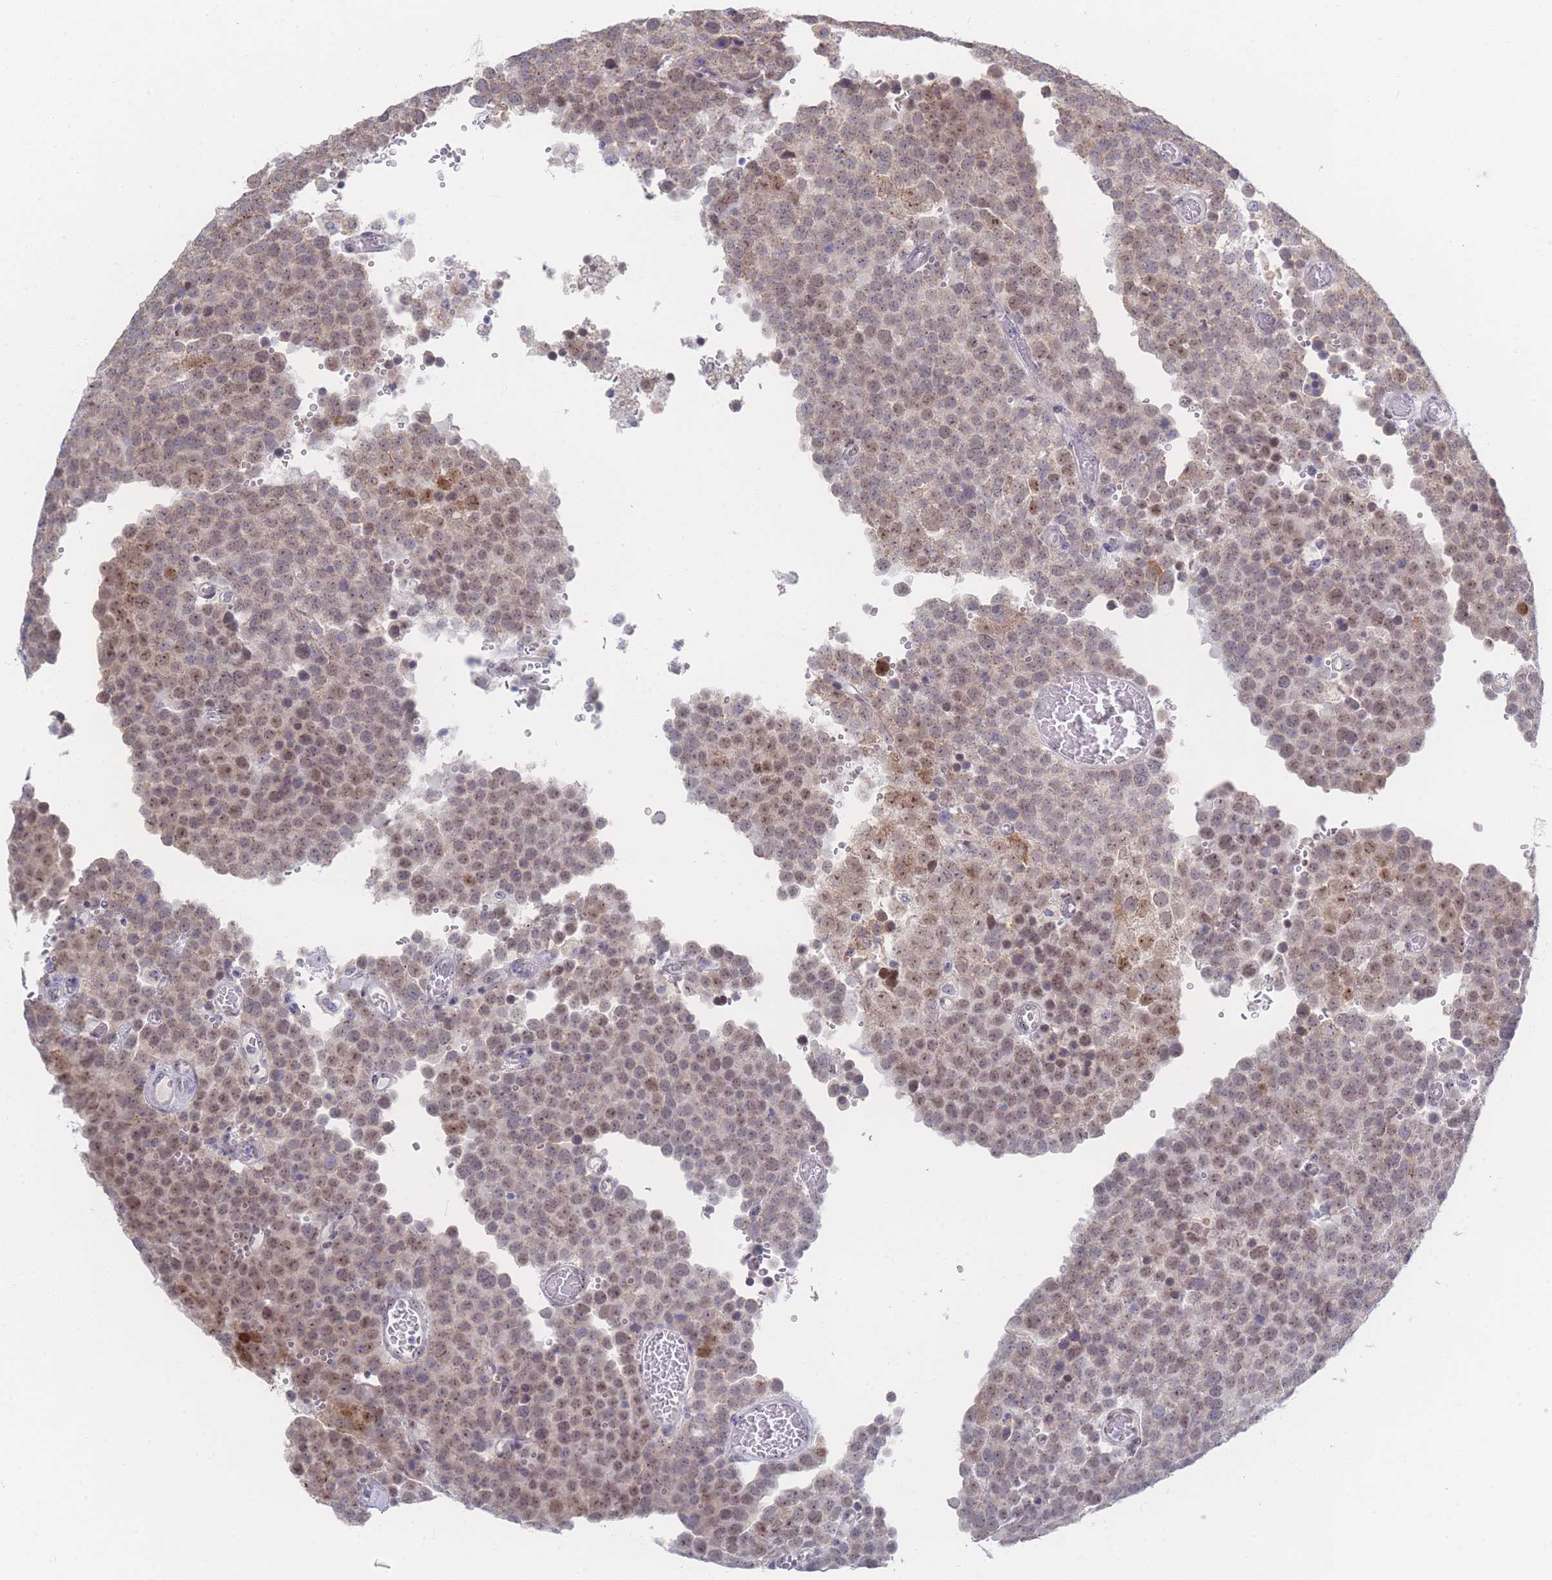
{"staining": {"intensity": "moderate", "quantity": ">75%", "location": "nuclear"}, "tissue": "testis cancer", "cell_type": "Tumor cells", "image_type": "cancer", "snomed": [{"axis": "morphology", "description": "Normal tissue, NOS"}, {"axis": "morphology", "description": "Seminoma, NOS"}, {"axis": "topography", "description": "Testis"}], "caption": "This is an image of immunohistochemistry (IHC) staining of testis cancer, which shows moderate staining in the nuclear of tumor cells.", "gene": "ZNF142", "patient": {"sex": "male", "age": 71}}